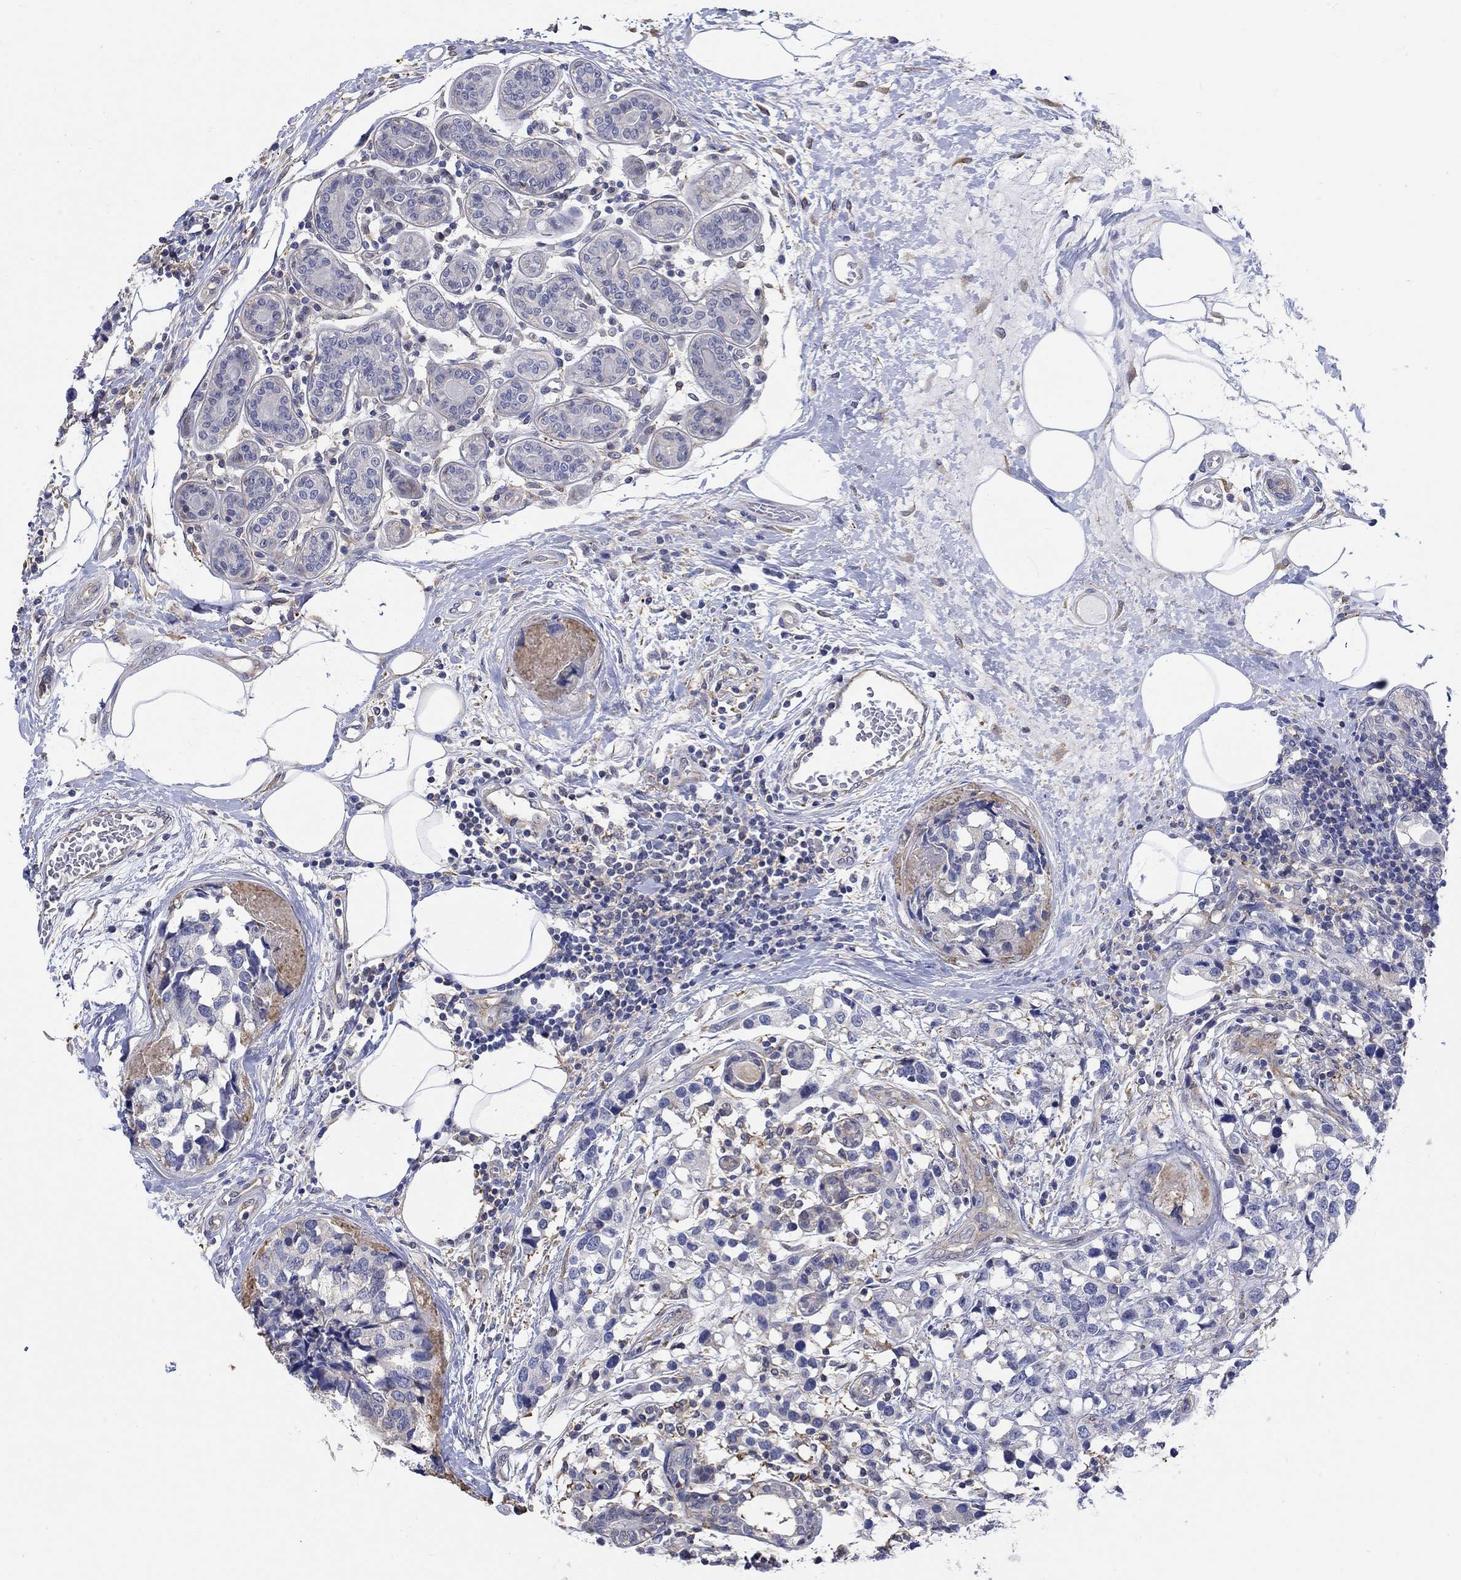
{"staining": {"intensity": "negative", "quantity": "none", "location": "none"}, "tissue": "breast cancer", "cell_type": "Tumor cells", "image_type": "cancer", "snomed": [{"axis": "morphology", "description": "Lobular carcinoma"}, {"axis": "topography", "description": "Breast"}], "caption": "Immunohistochemistry (IHC) micrograph of neoplastic tissue: lobular carcinoma (breast) stained with DAB (3,3'-diaminobenzidine) demonstrates no significant protein expression in tumor cells.", "gene": "TEKT3", "patient": {"sex": "female", "age": 59}}